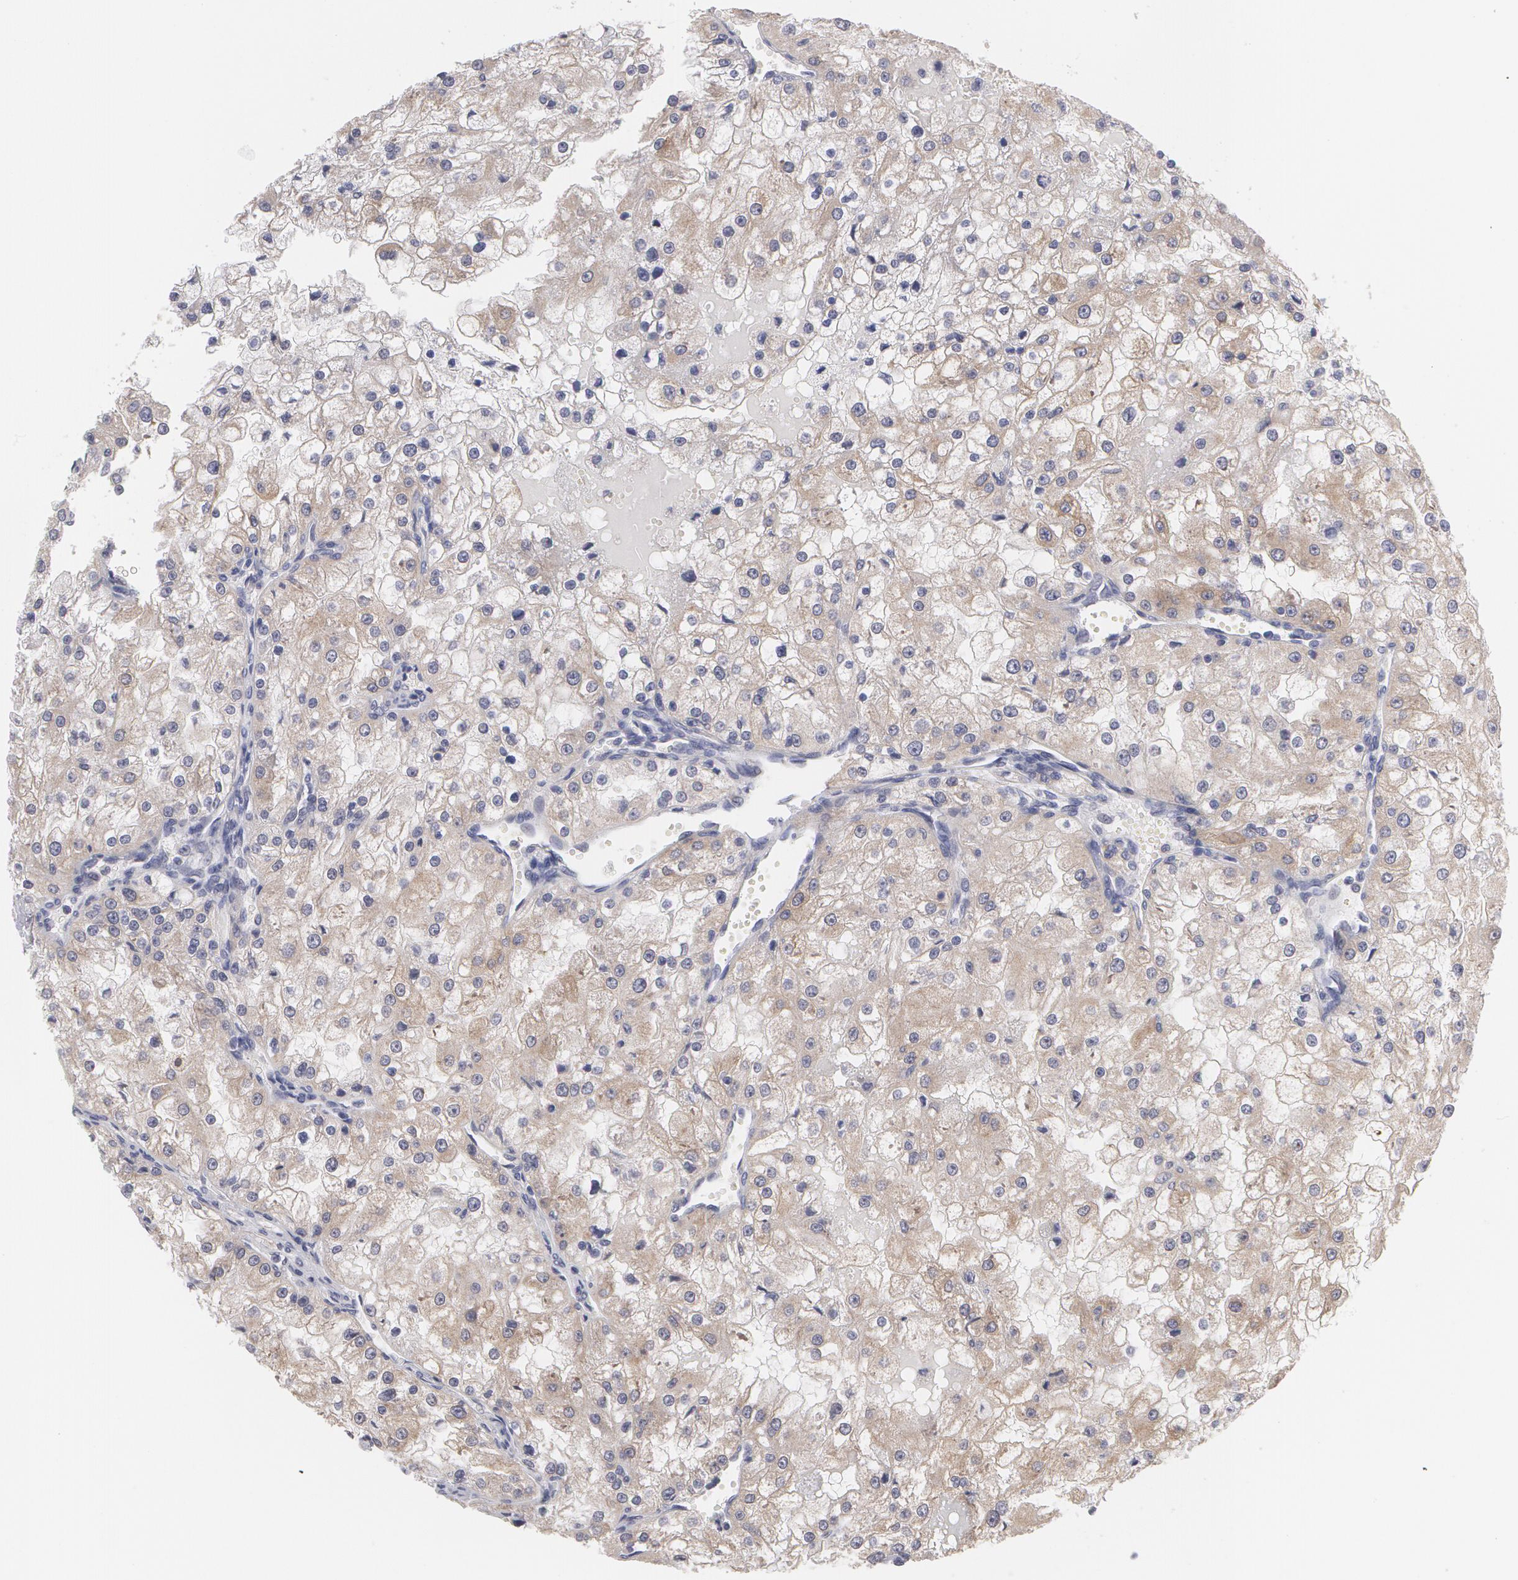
{"staining": {"intensity": "moderate", "quantity": ">75%", "location": "cytoplasmic/membranous"}, "tissue": "renal cancer", "cell_type": "Tumor cells", "image_type": "cancer", "snomed": [{"axis": "morphology", "description": "Adenocarcinoma, NOS"}, {"axis": "topography", "description": "Kidney"}], "caption": "Immunohistochemical staining of renal cancer (adenocarcinoma) demonstrates moderate cytoplasmic/membranous protein staining in approximately >75% of tumor cells.", "gene": "MTHFD1", "patient": {"sex": "female", "age": 74}}